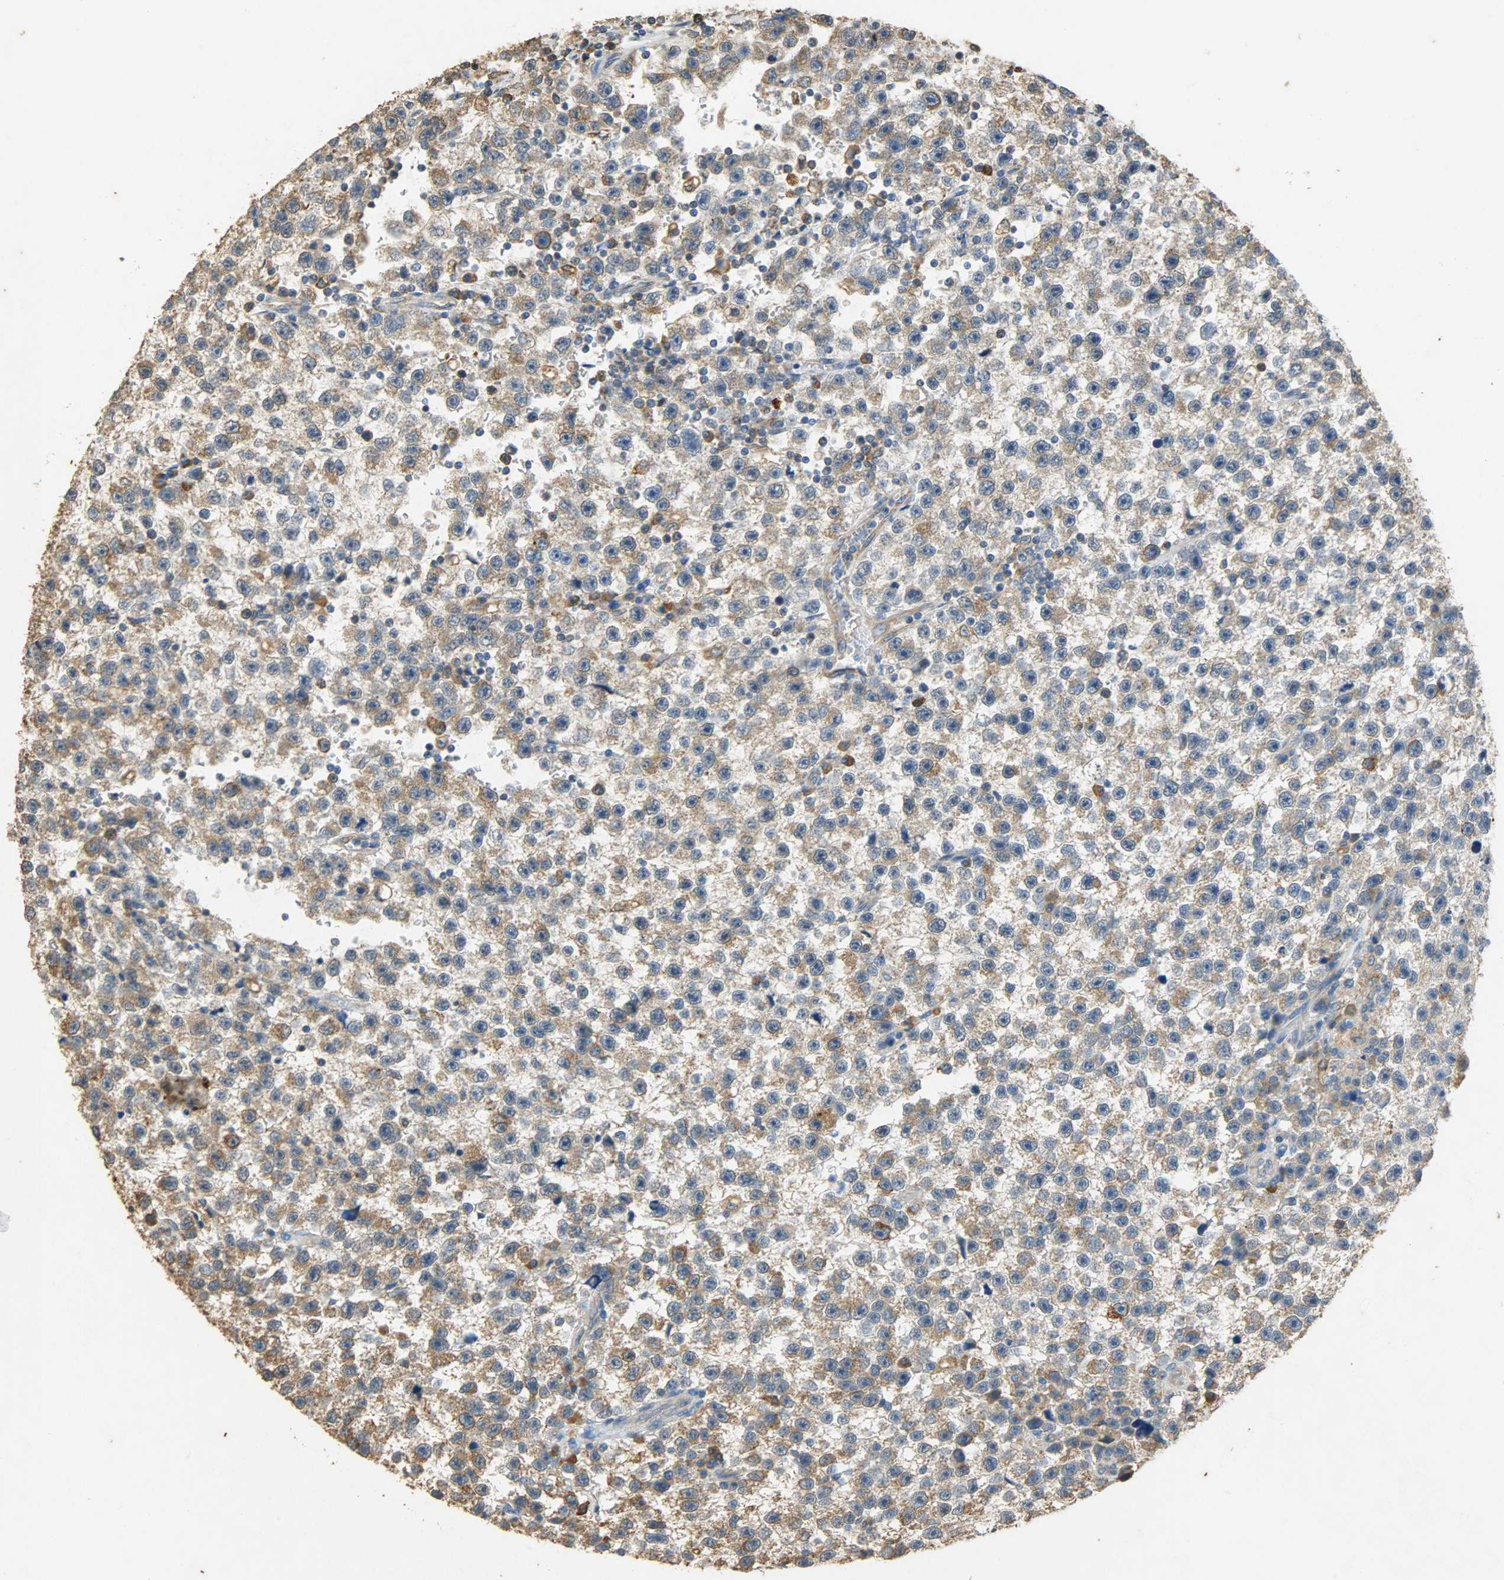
{"staining": {"intensity": "moderate", "quantity": ">75%", "location": "cytoplasmic/membranous"}, "tissue": "testis cancer", "cell_type": "Tumor cells", "image_type": "cancer", "snomed": [{"axis": "morphology", "description": "Seminoma, NOS"}, {"axis": "topography", "description": "Testis"}], "caption": "Moderate cytoplasmic/membranous expression for a protein is identified in about >75% of tumor cells of seminoma (testis) using immunohistochemistry.", "gene": "HSPA5", "patient": {"sex": "male", "age": 33}}